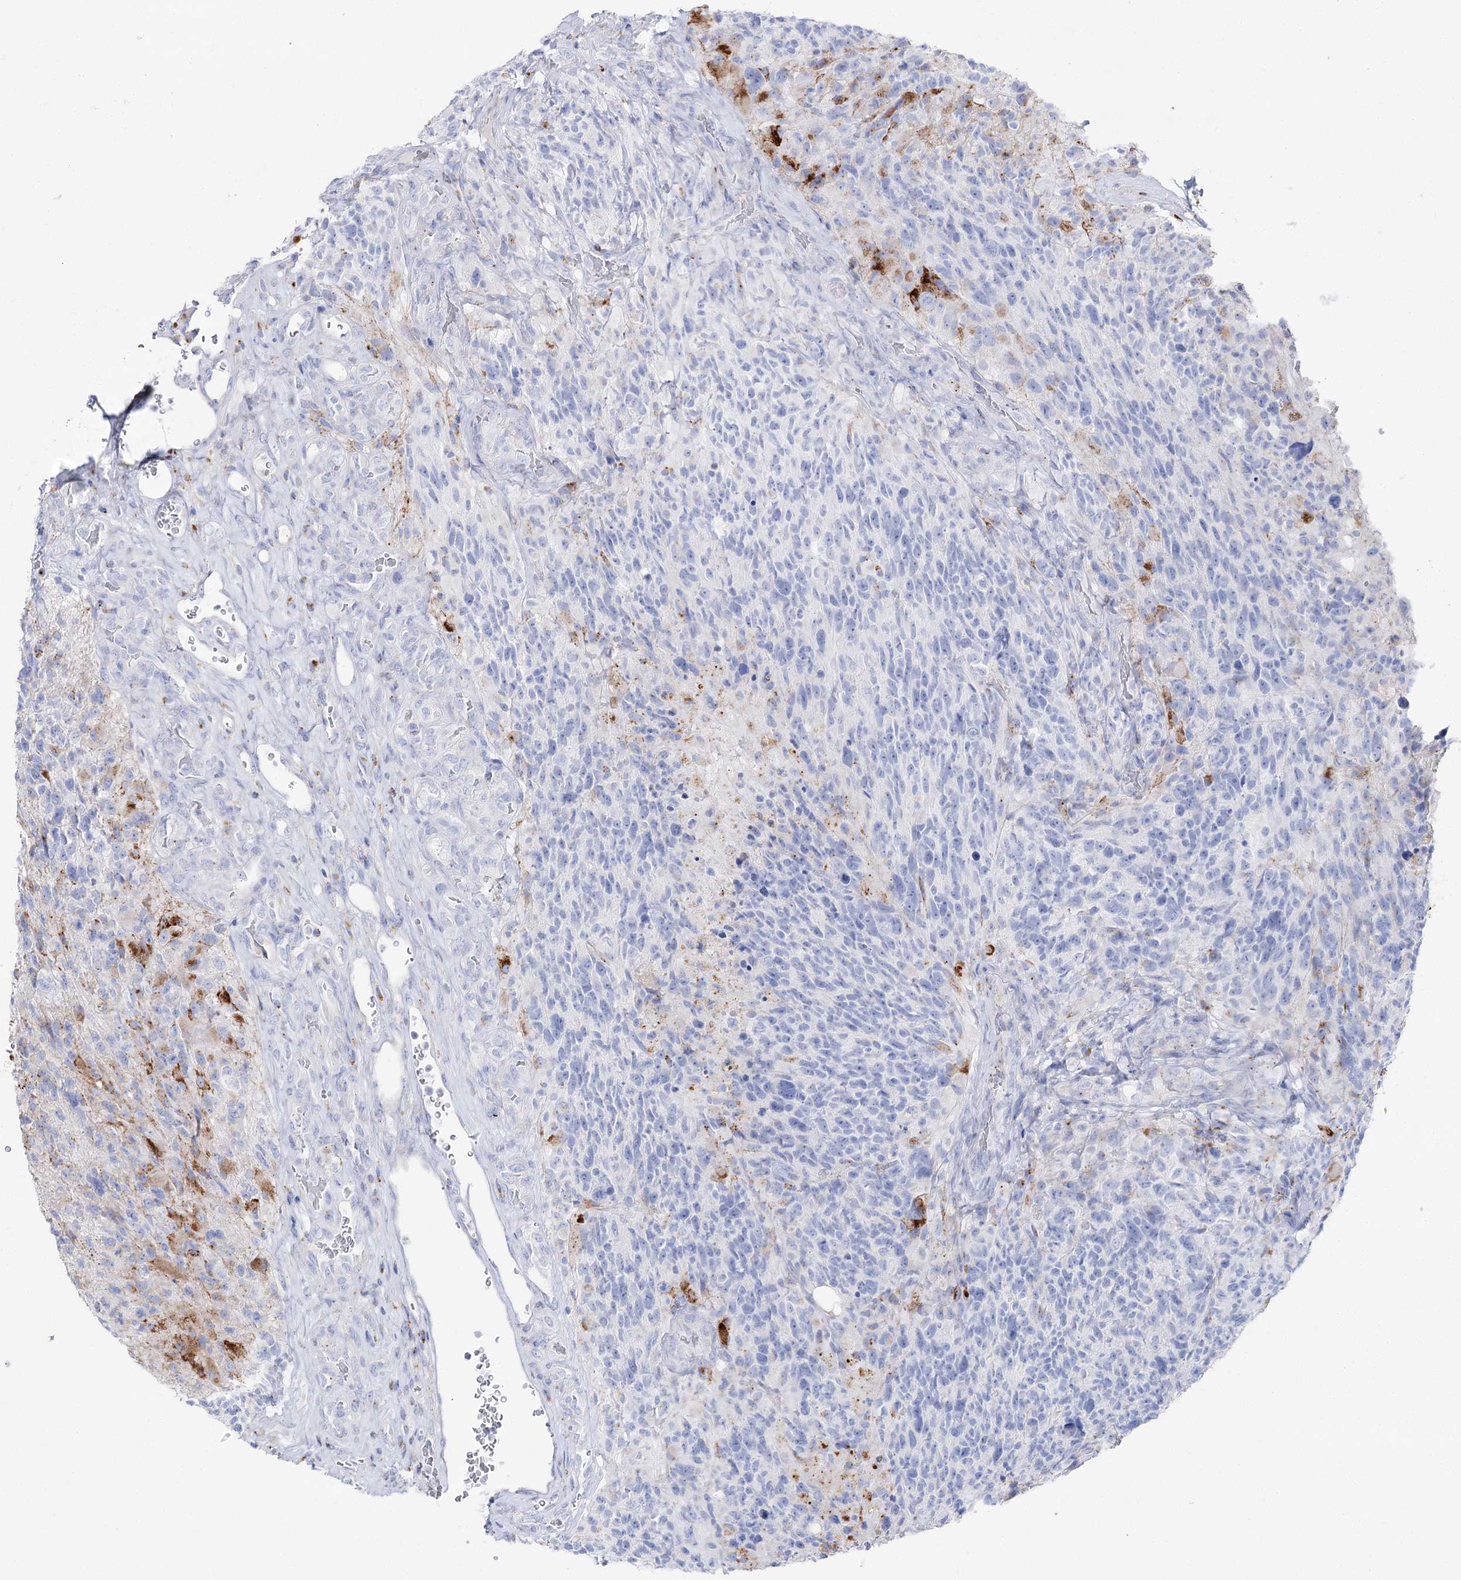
{"staining": {"intensity": "negative", "quantity": "none", "location": "none"}, "tissue": "glioma", "cell_type": "Tumor cells", "image_type": "cancer", "snomed": [{"axis": "morphology", "description": "Glioma, malignant, High grade"}, {"axis": "topography", "description": "Brain"}], "caption": "Tumor cells are negative for protein expression in human malignant glioma (high-grade).", "gene": "SLC3A1", "patient": {"sex": "male", "age": 76}}